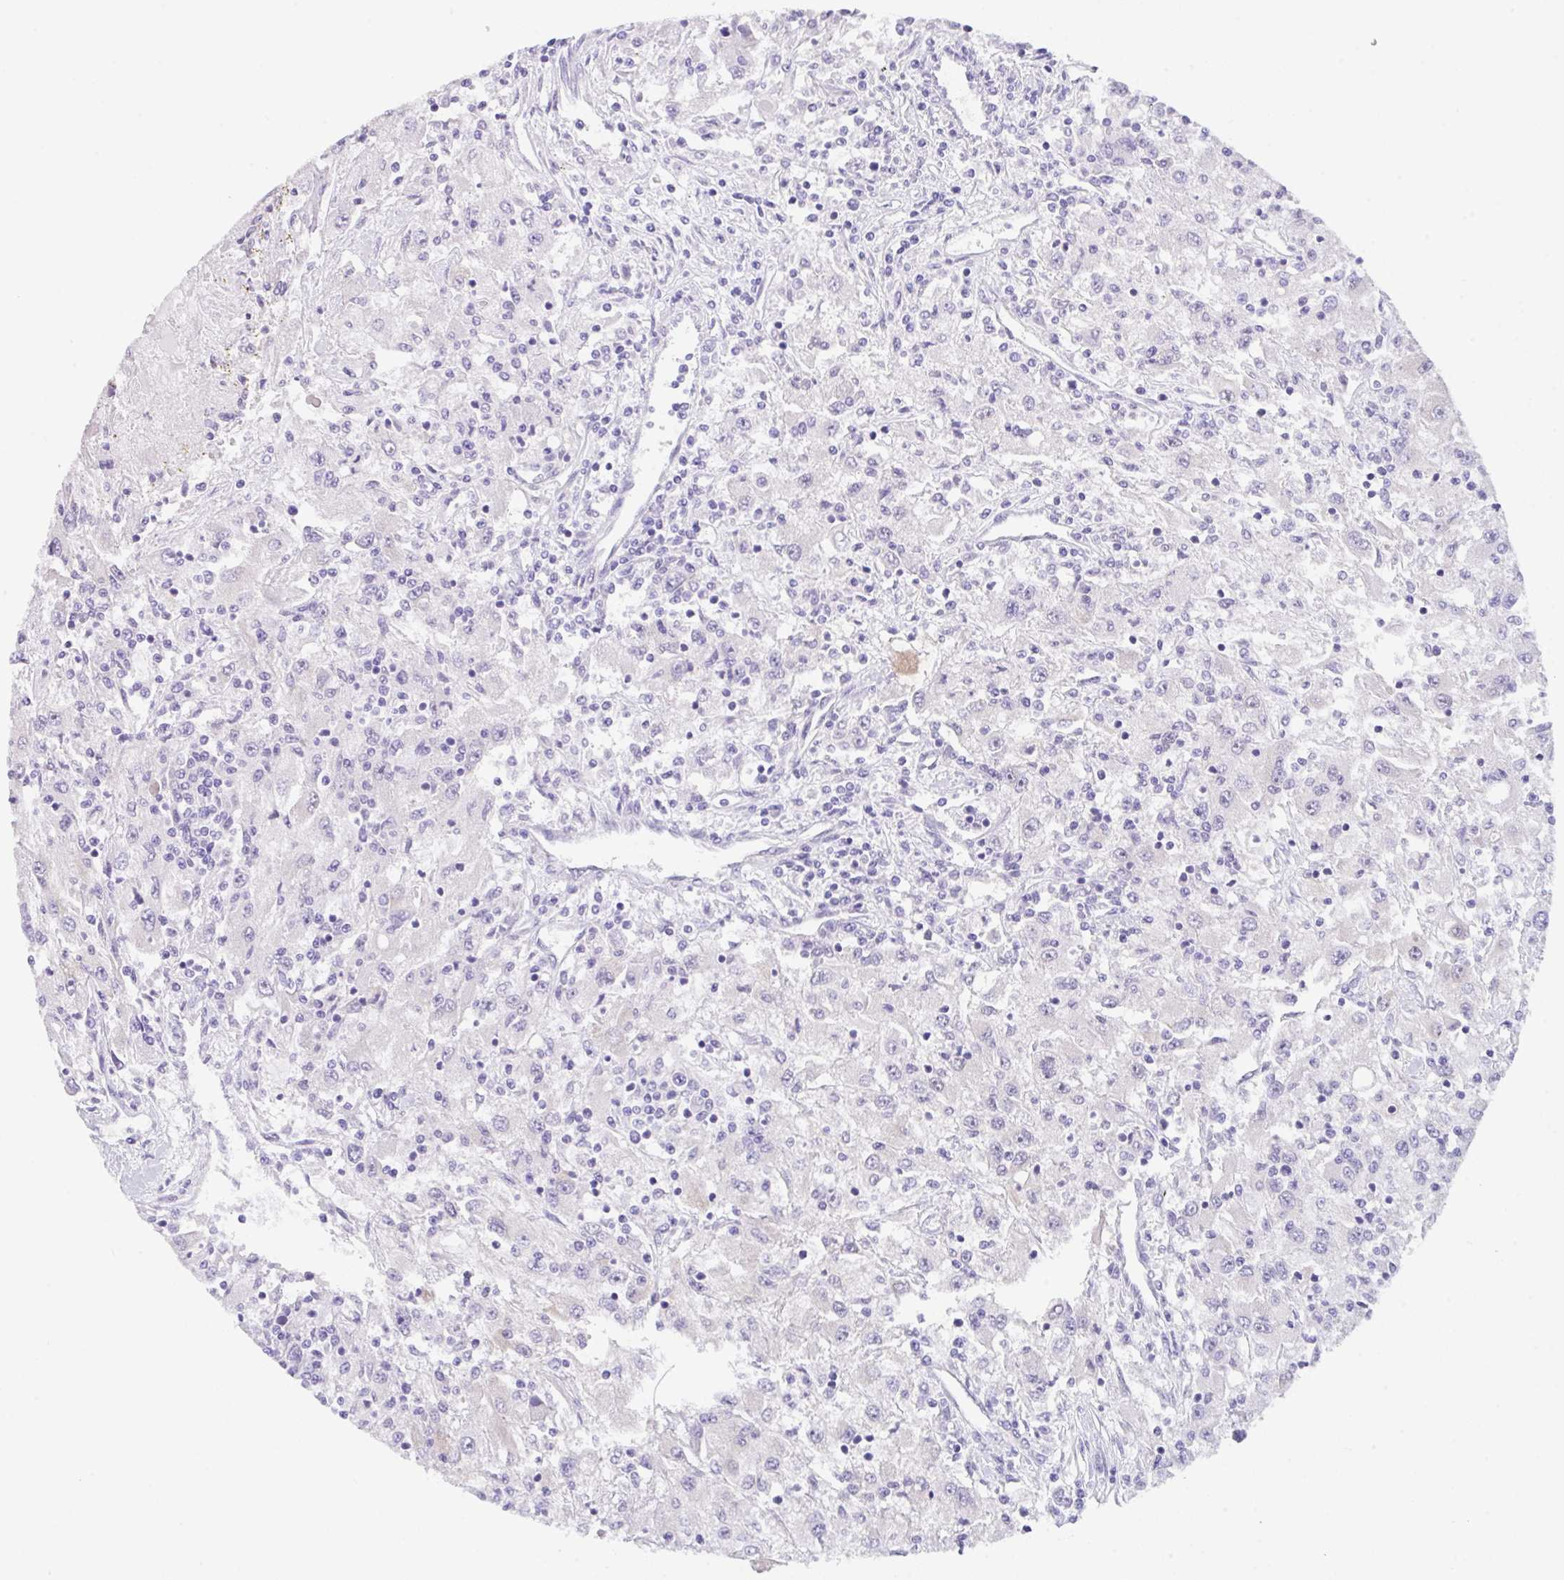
{"staining": {"intensity": "negative", "quantity": "none", "location": "none"}, "tissue": "renal cancer", "cell_type": "Tumor cells", "image_type": "cancer", "snomed": [{"axis": "morphology", "description": "Adenocarcinoma, NOS"}, {"axis": "topography", "description": "Kidney"}], "caption": "This is a image of immunohistochemistry staining of adenocarcinoma (renal), which shows no expression in tumor cells.", "gene": "TRAF4", "patient": {"sex": "female", "age": 67}}